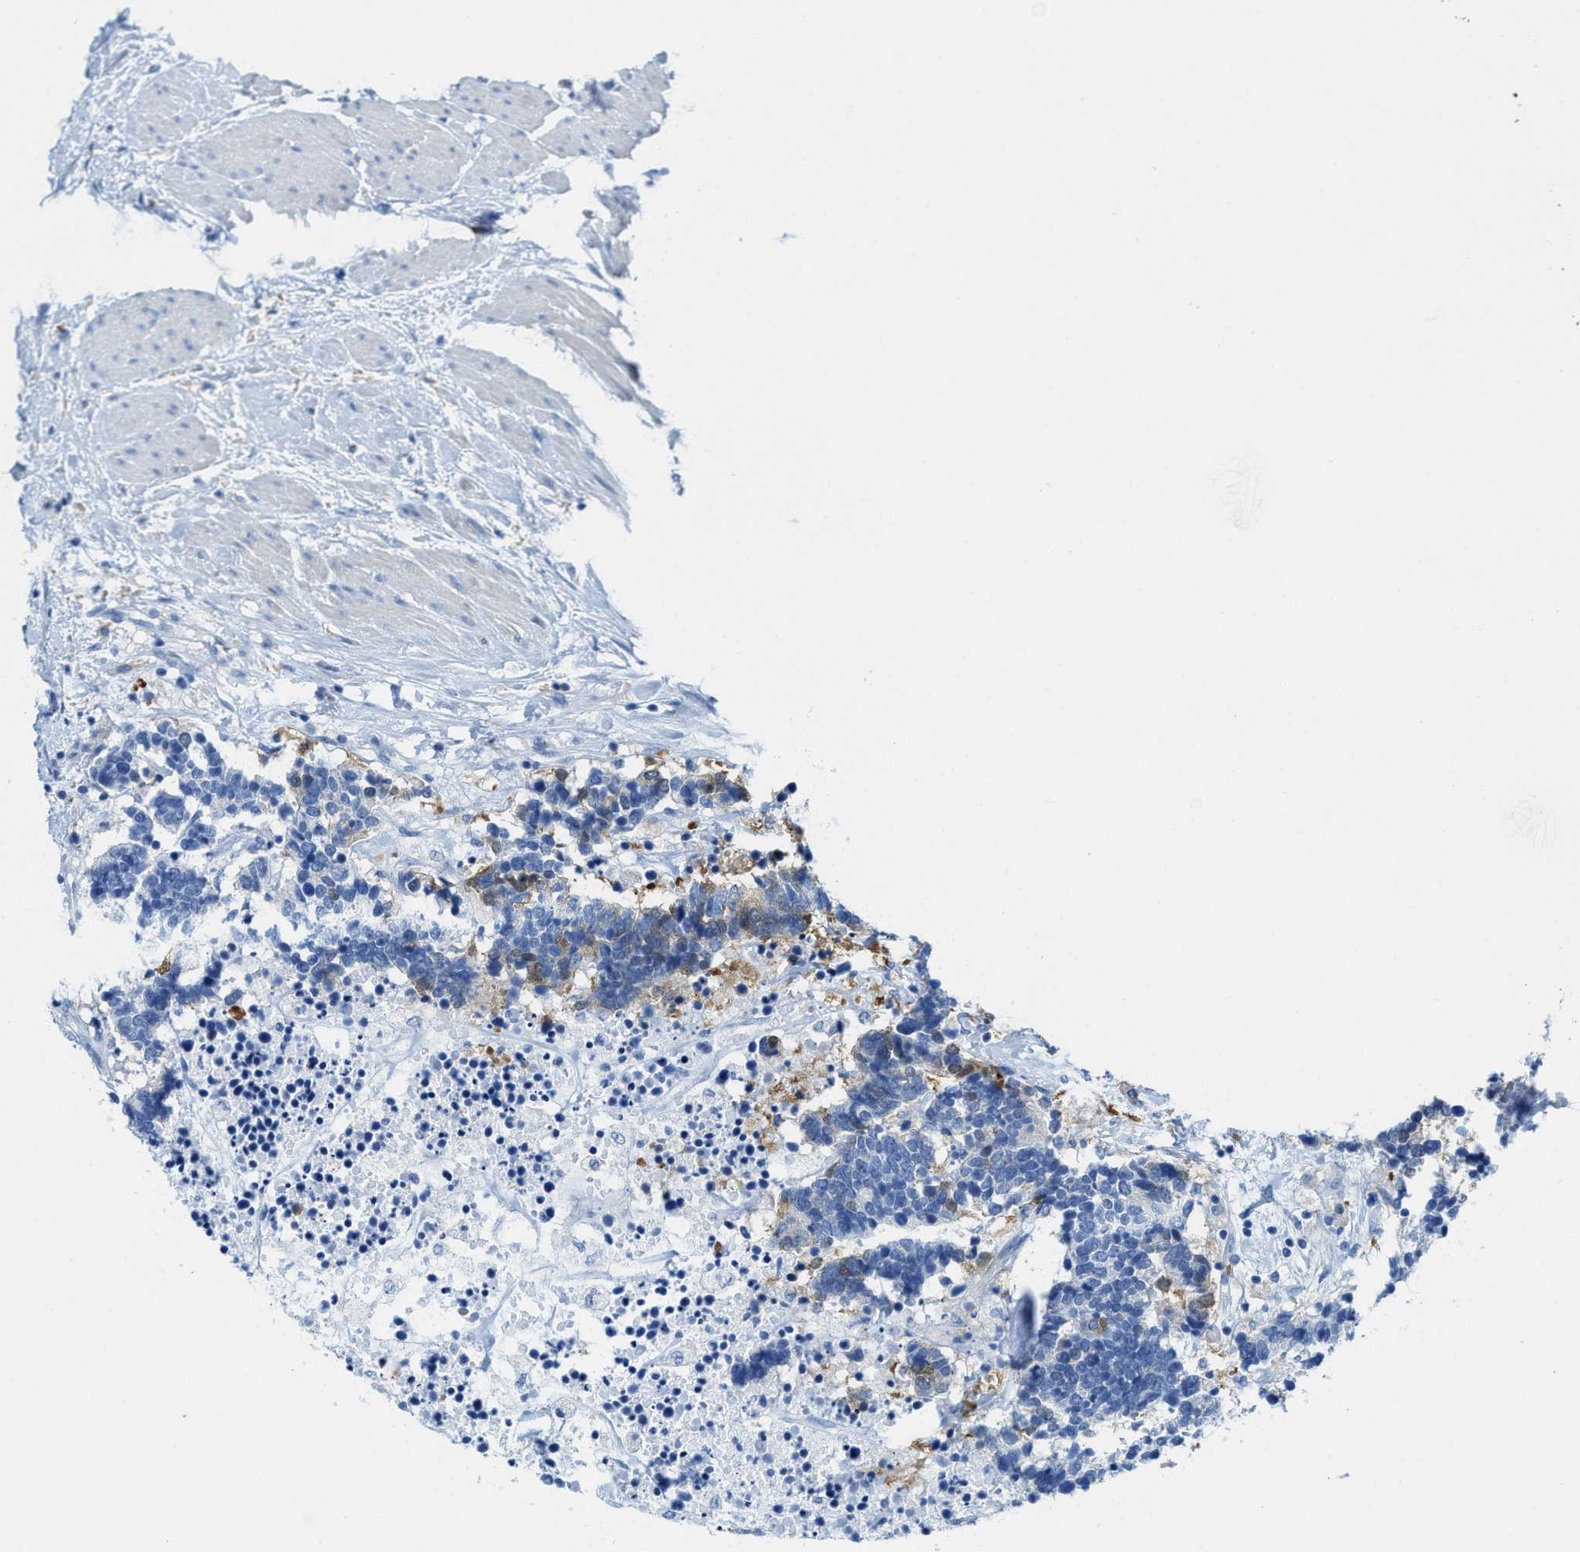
{"staining": {"intensity": "weak", "quantity": "<25%", "location": "cytoplasmic/membranous"}, "tissue": "carcinoid", "cell_type": "Tumor cells", "image_type": "cancer", "snomed": [{"axis": "morphology", "description": "Carcinoma, NOS"}, {"axis": "morphology", "description": "Carcinoid, malignant, NOS"}, {"axis": "topography", "description": "Urinary bladder"}], "caption": "High power microscopy photomicrograph of an immunohistochemistry (IHC) histopathology image of malignant carcinoid, revealing no significant positivity in tumor cells.", "gene": "ASS1", "patient": {"sex": "male", "age": 57}}